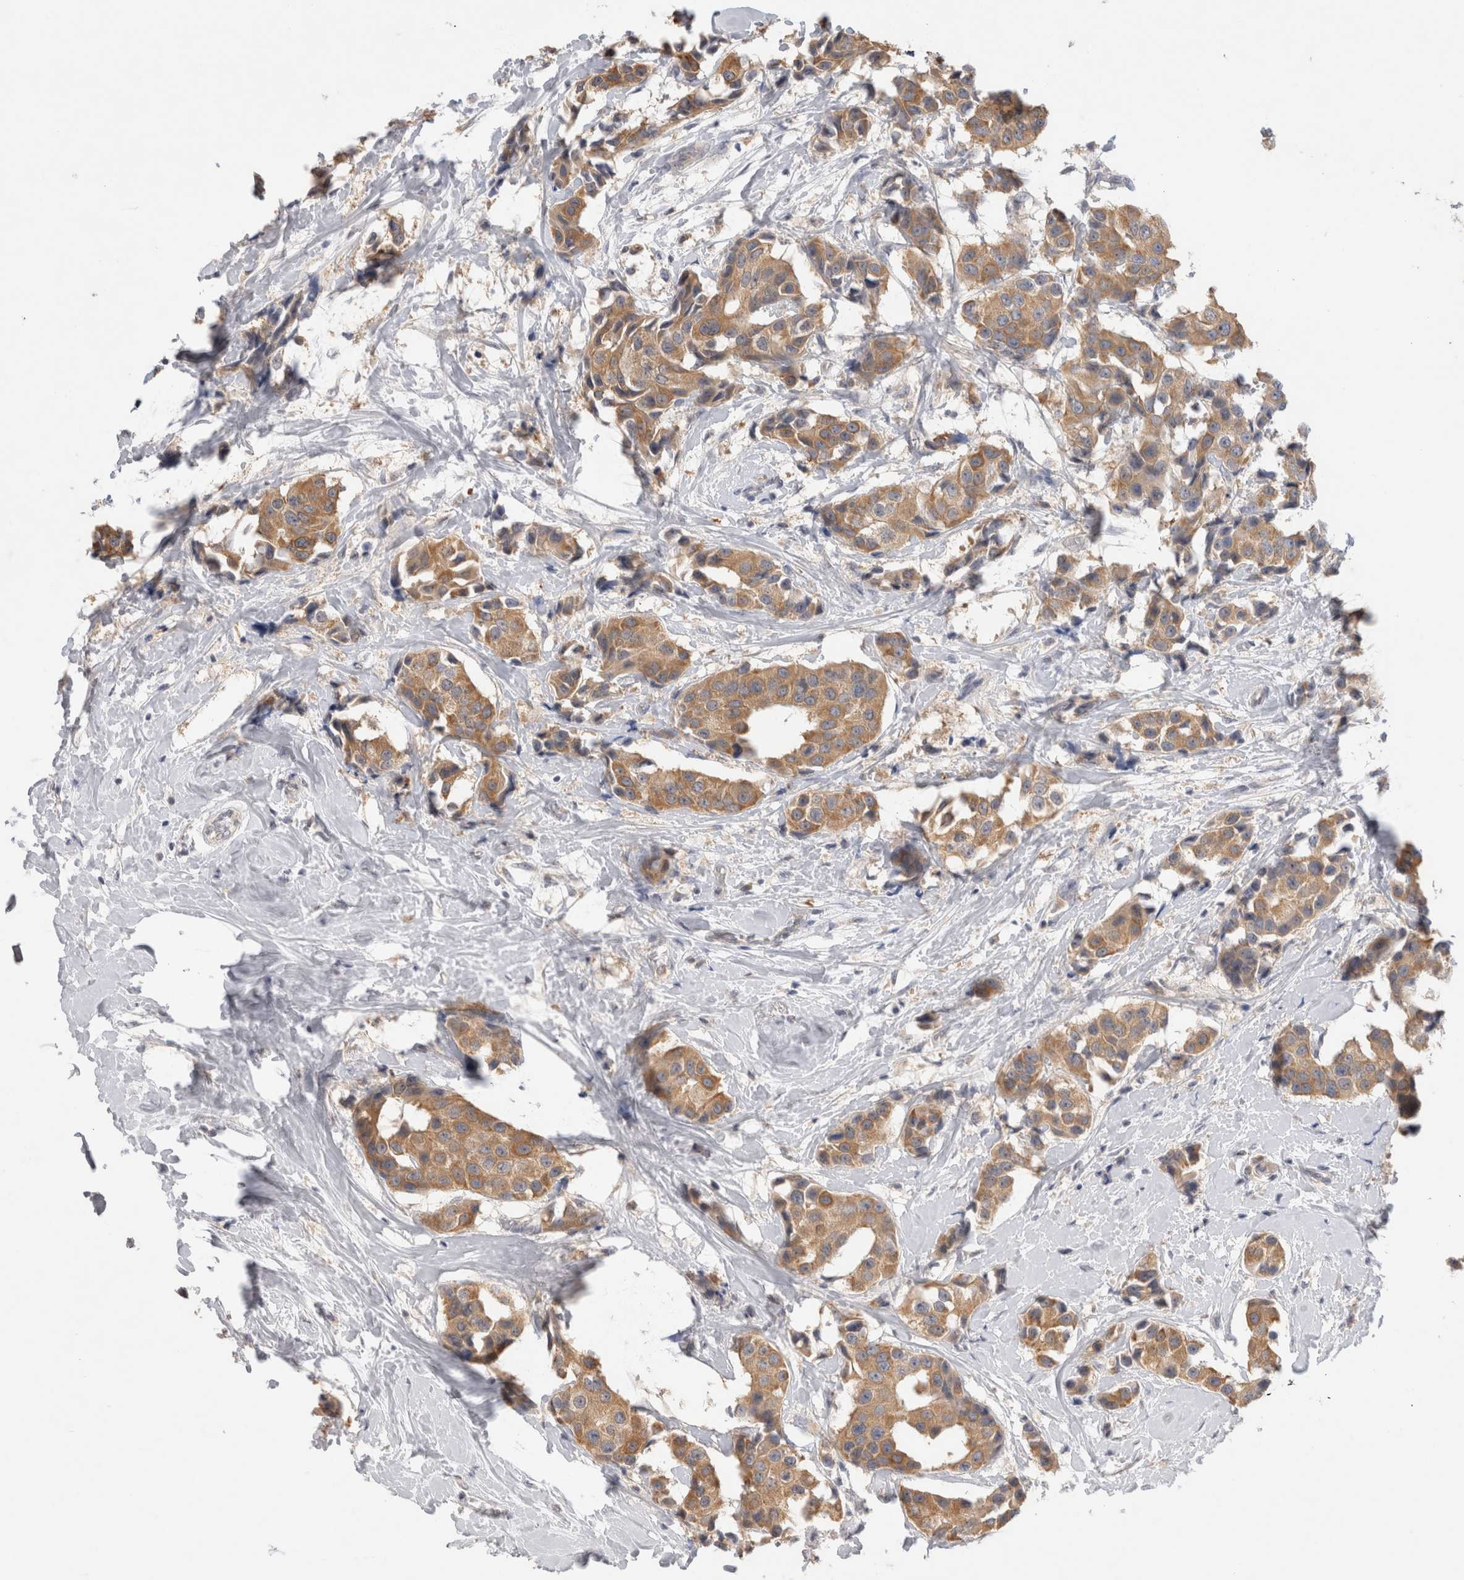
{"staining": {"intensity": "moderate", "quantity": ">75%", "location": "cytoplasmic/membranous"}, "tissue": "breast cancer", "cell_type": "Tumor cells", "image_type": "cancer", "snomed": [{"axis": "morphology", "description": "Normal tissue, NOS"}, {"axis": "morphology", "description": "Duct carcinoma"}, {"axis": "topography", "description": "Breast"}], "caption": "The immunohistochemical stain highlights moderate cytoplasmic/membranous positivity in tumor cells of breast intraductal carcinoma tissue.", "gene": "GAS1", "patient": {"sex": "female", "age": 39}}